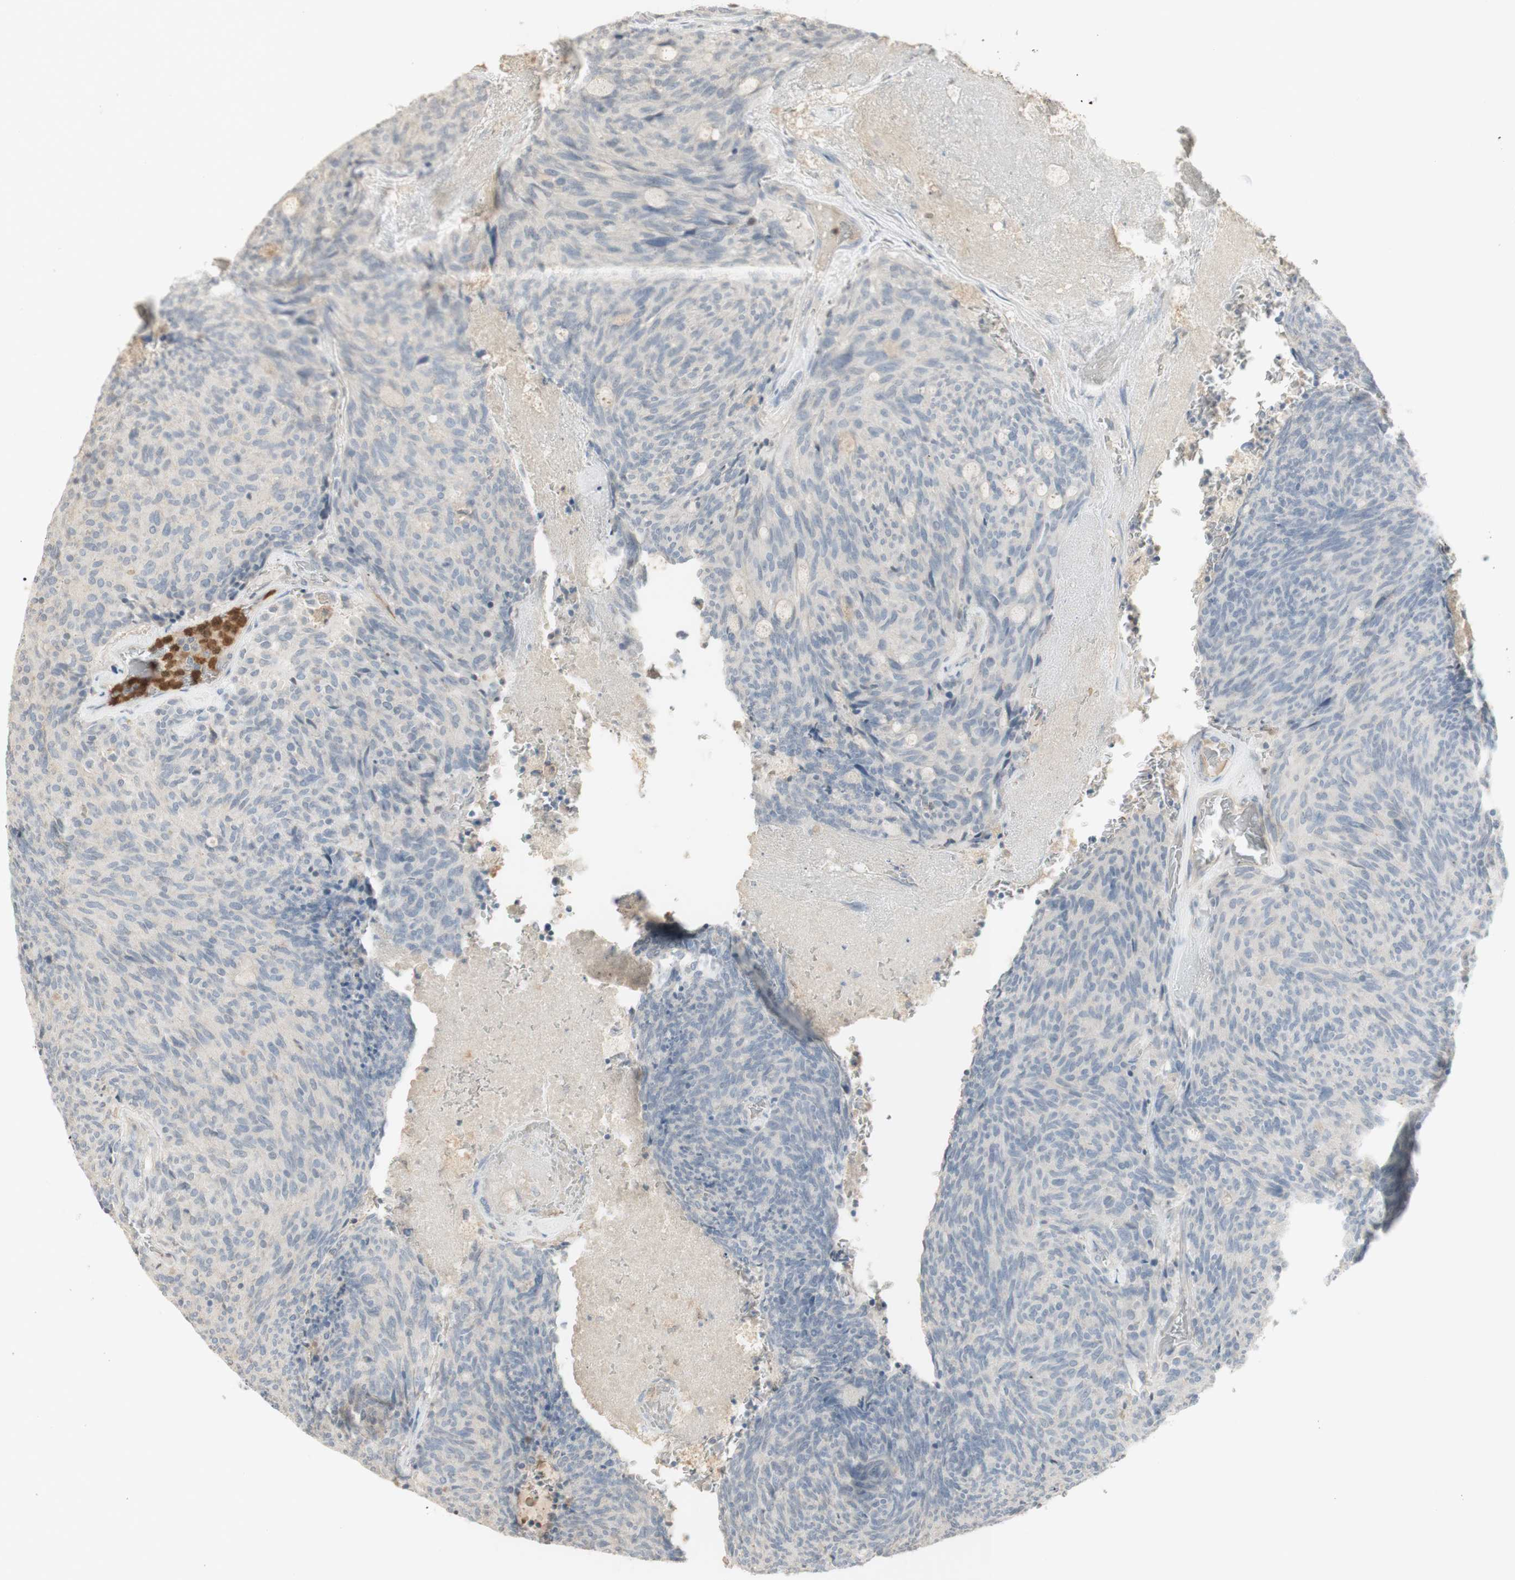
{"staining": {"intensity": "negative", "quantity": "none", "location": "none"}, "tissue": "carcinoid", "cell_type": "Tumor cells", "image_type": "cancer", "snomed": [{"axis": "morphology", "description": "Carcinoid, malignant, NOS"}, {"axis": "topography", "description": "Pancreas"}], "caption": "The IHC micrograph has no significant expression in tumor cells of carcinoid (malignant) tissue.", "gene": "NID1", "patient": {"sex": "female", "age": 54}}